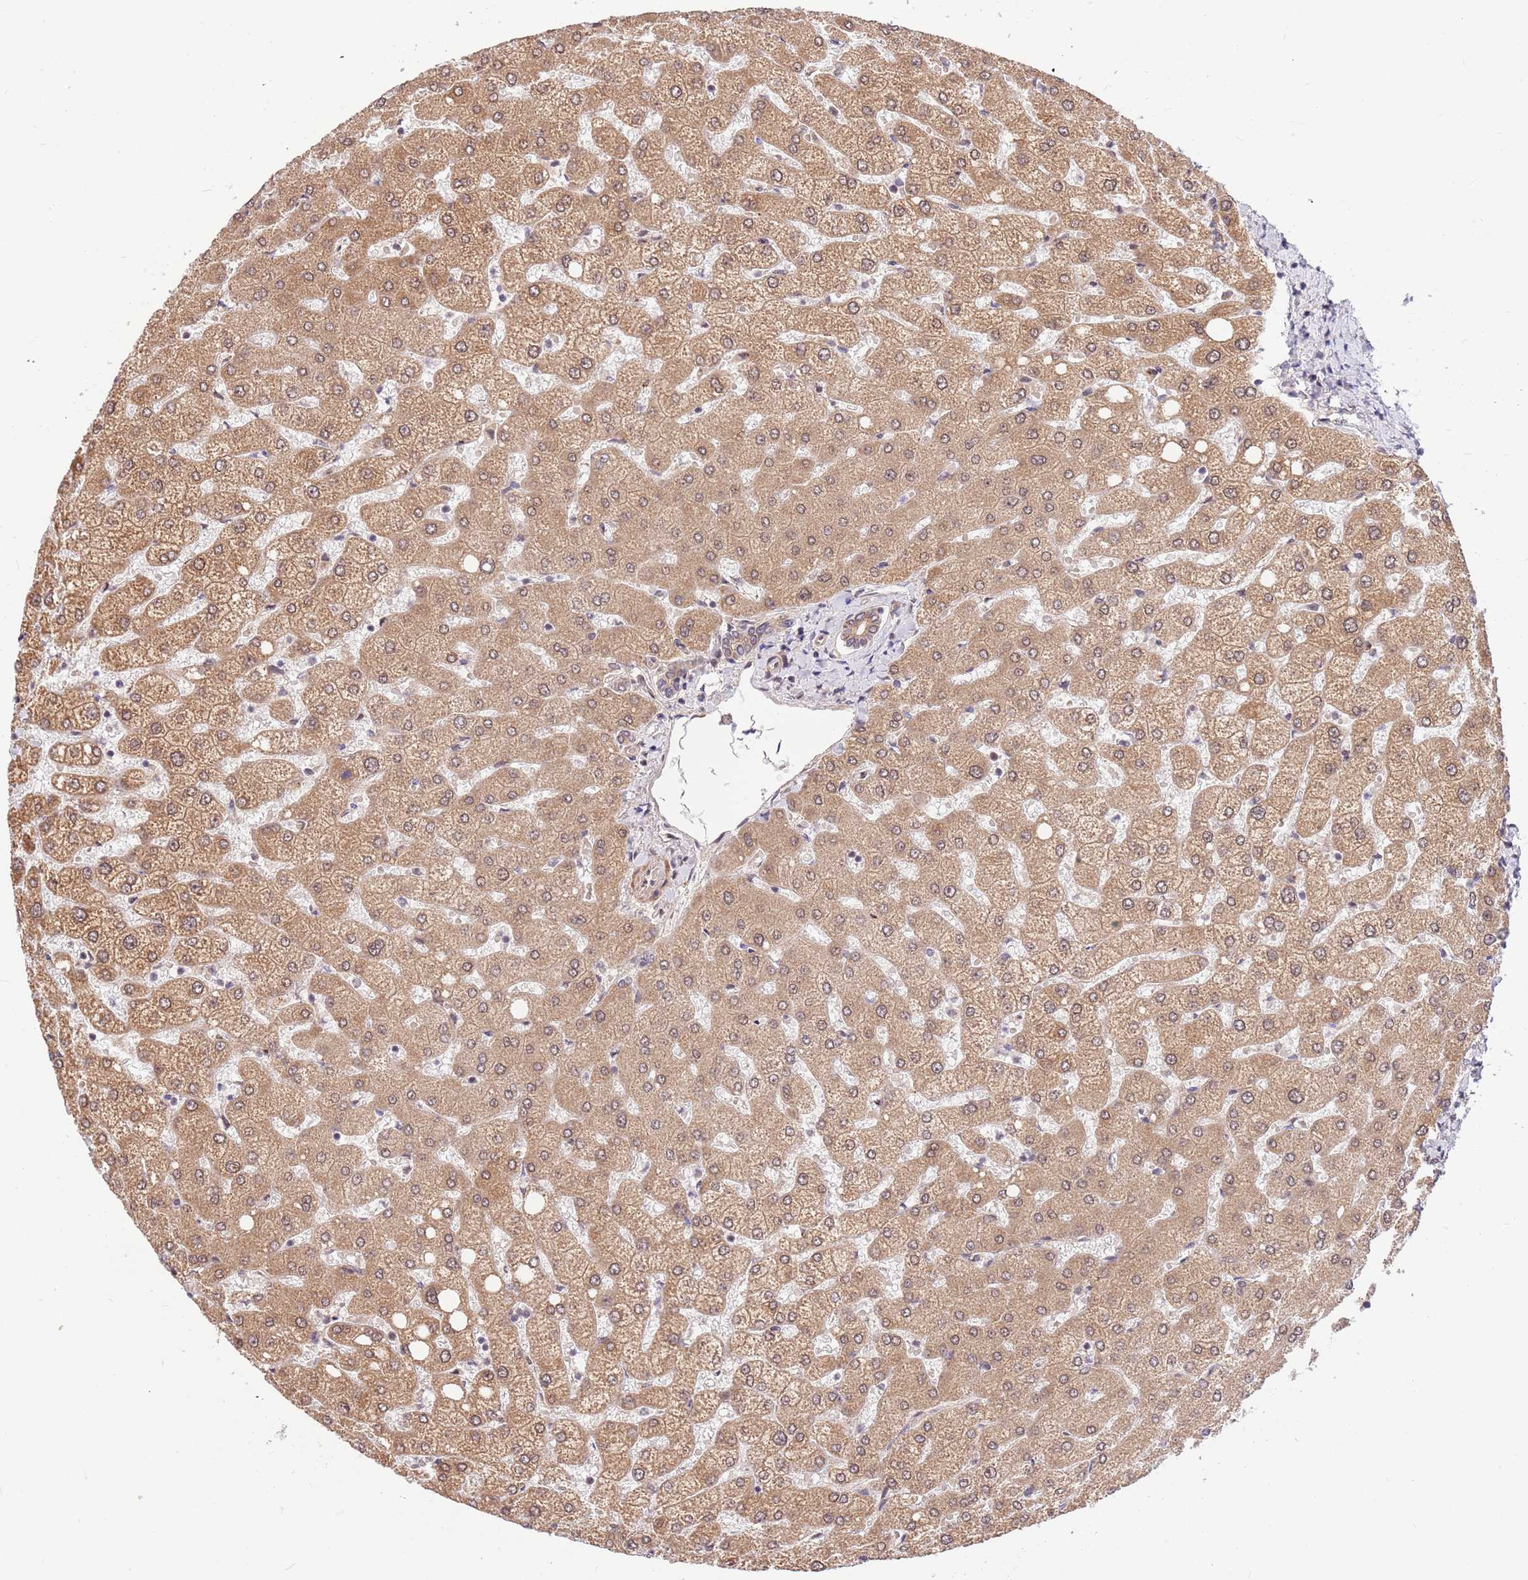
{"staining": {"intensity": "moderate", "quantity": ">75%", "location": "cytoplasmic/membranous,nuclear"}, "tissue": "liver", "cell_type": "Cholangiocytes", "image_type": "normal", "snomed": [{"axis": "morphology", "description": "Normal tissue, NOS"}, {"axis": "topography", "description": "Liver"}], "caption": "A histopathology image of liver stained for a protein displays moderate cytoplasmic/membranous,nuclear brown staining in cholangiocytes.", "gene": "HAUS3", "patient": {"sex": "female", "age": 54}}